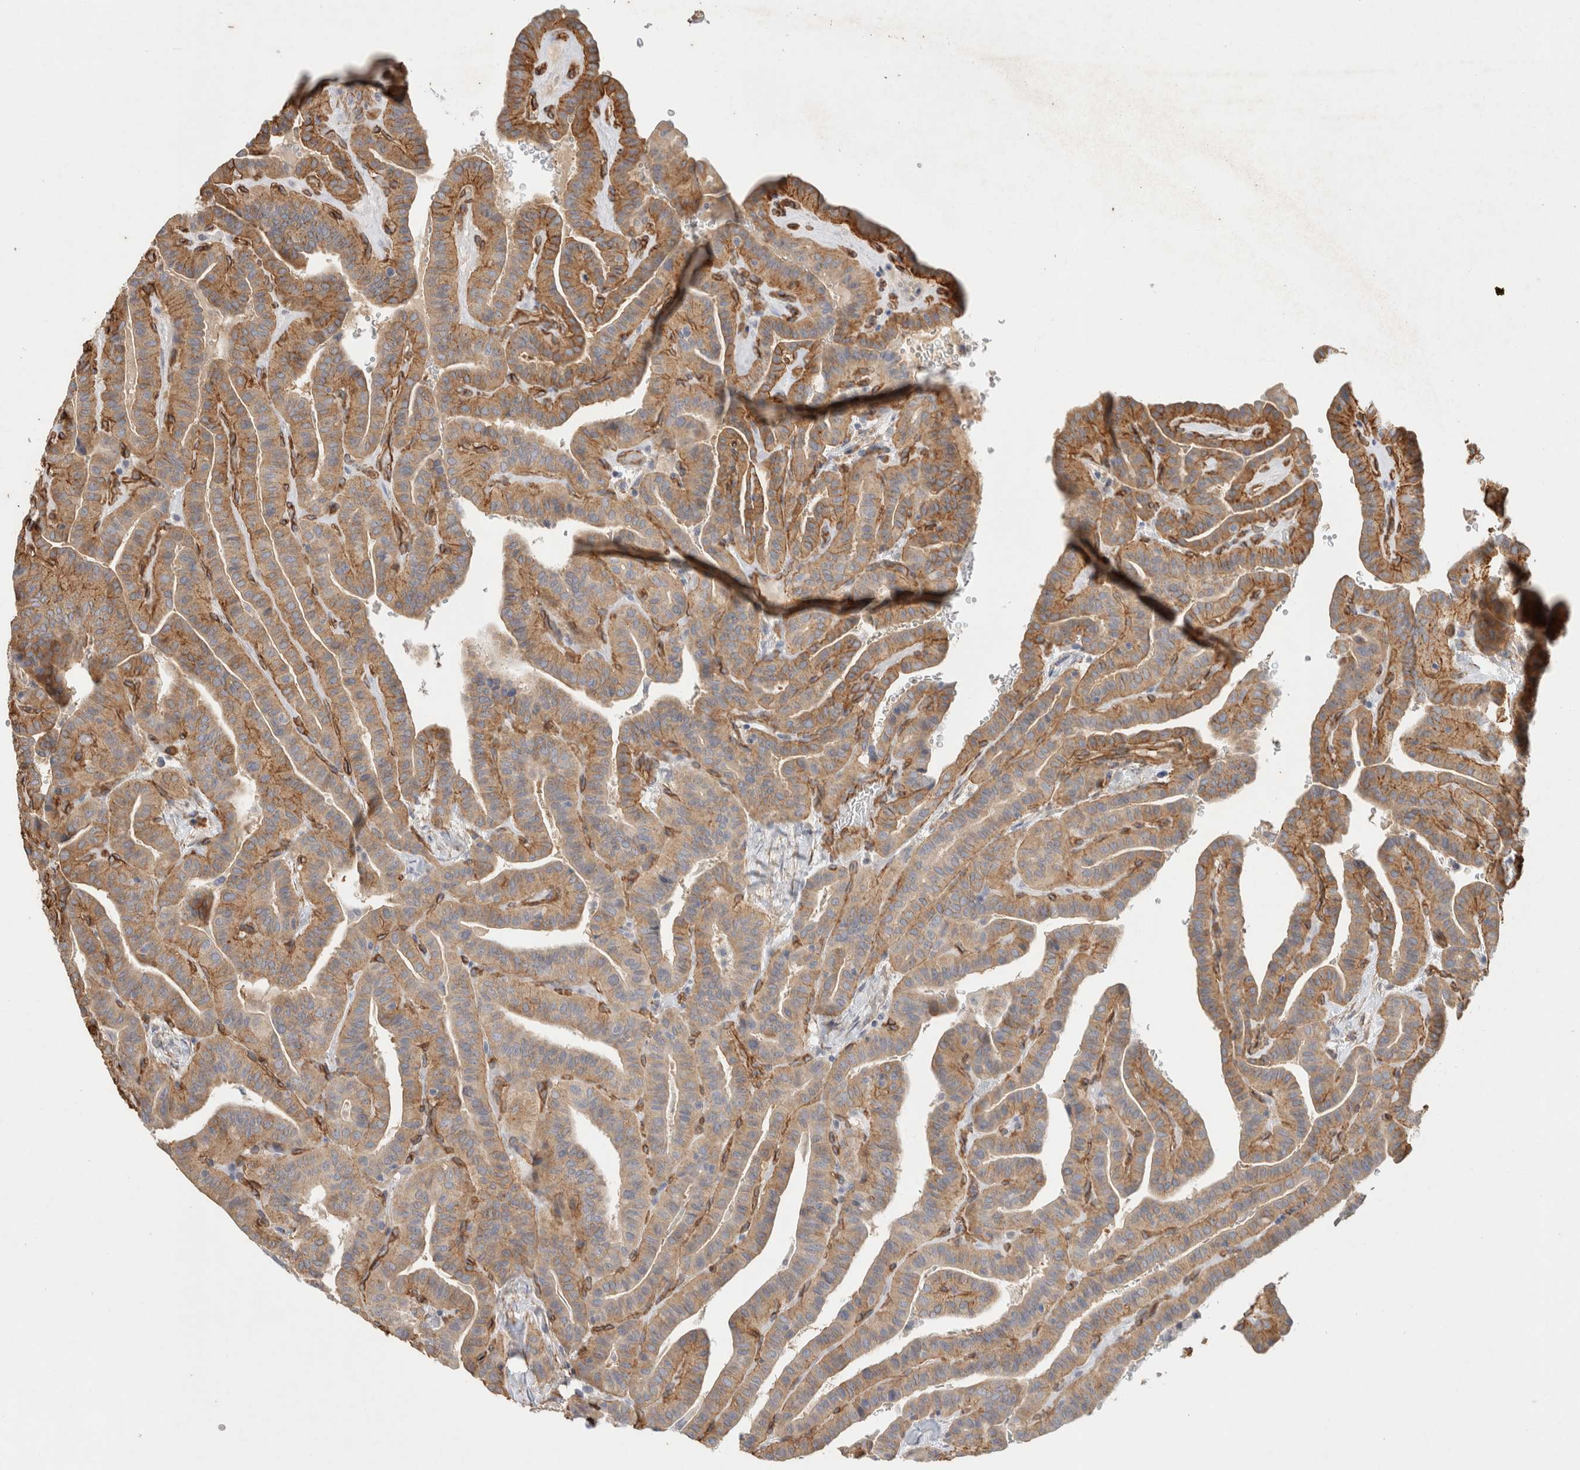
{"staining": {"intensity": "moderate", "quantity": ">75%", "location": "cytoplasmic/membranous"}, "tissue": "thyroid cancer", "cell_type": "Tumor cells", "image_type": "cancer", "snomed": [{"axis": "morphology", "description": "Papillary adenocarcinoma, NOS"}, {"axis": "topography", "description": "Thyroid gland"}], "caption": "Immunohistochemical staining of human papillary adenocarcinoma (thyroid) reveals moderate cytoplasmic/membranous protein positivity in about >75% of tumor cells.", "gene": "JMJD4", "patient": {"sex": "male", "age": 77}}